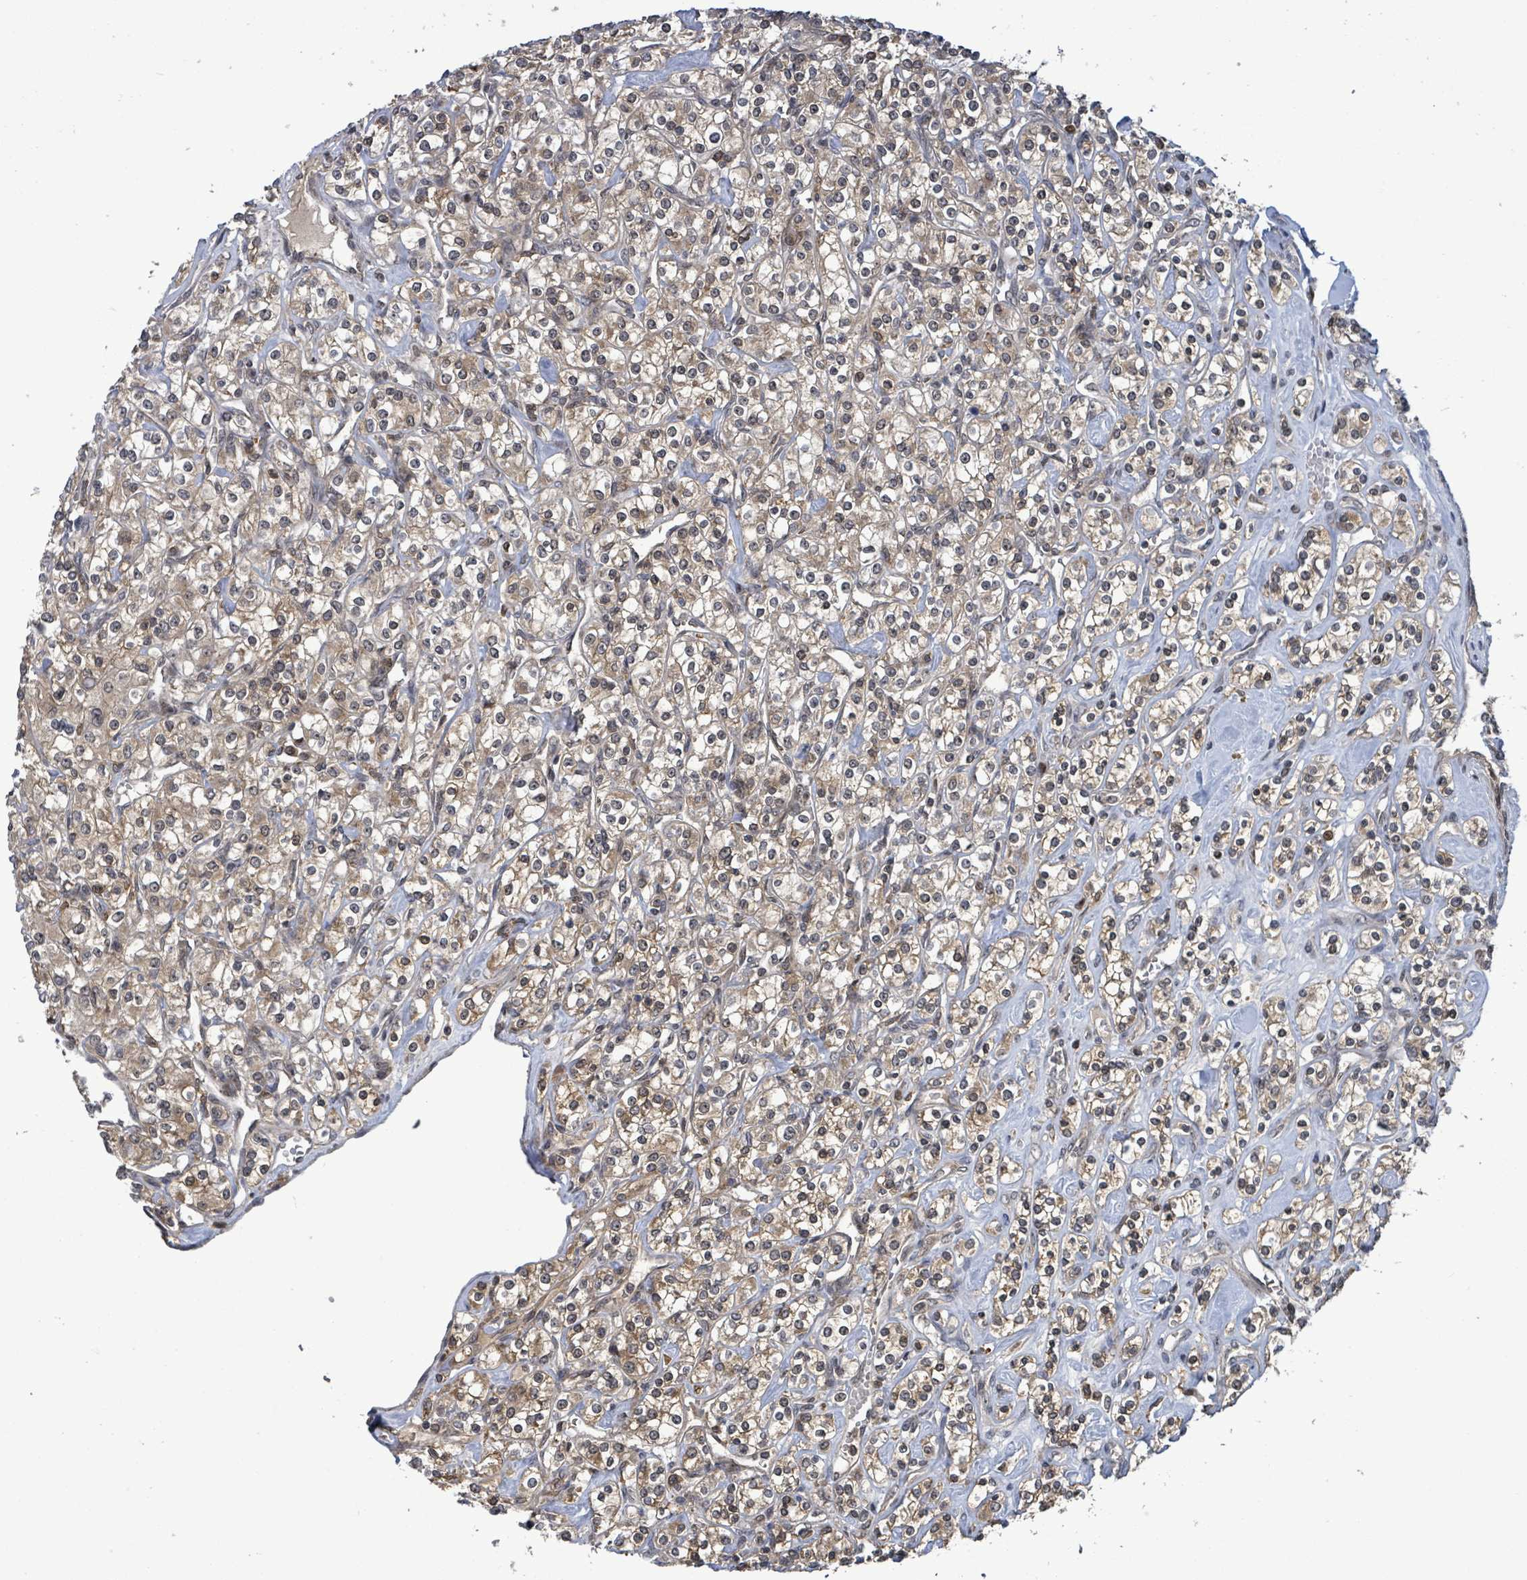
{"staining": {"intensity": "moderate", "quantity": ">75%", "location": "cytoplasmic/membranous,nuclear"}, "tissue": "renal cancer", "cell_type": "Tumor cells", "image_type": "cancer", "snomed": [{"axis": "morphology", "description": "Adenocarcinoma, NOS"}, {"axis": "topography", "description": "Kidney"}], "caption": "A brown stain highlights moderate cytoplasmic/membranous and nuclear staining of a protein in human adenocarcinoma (renal) tumor cells. (brown staining indicates protein expression, while blue staining denotes nuclei).", "gene": "FBXO6", "patient": {"sex": "male", "age": 77}}